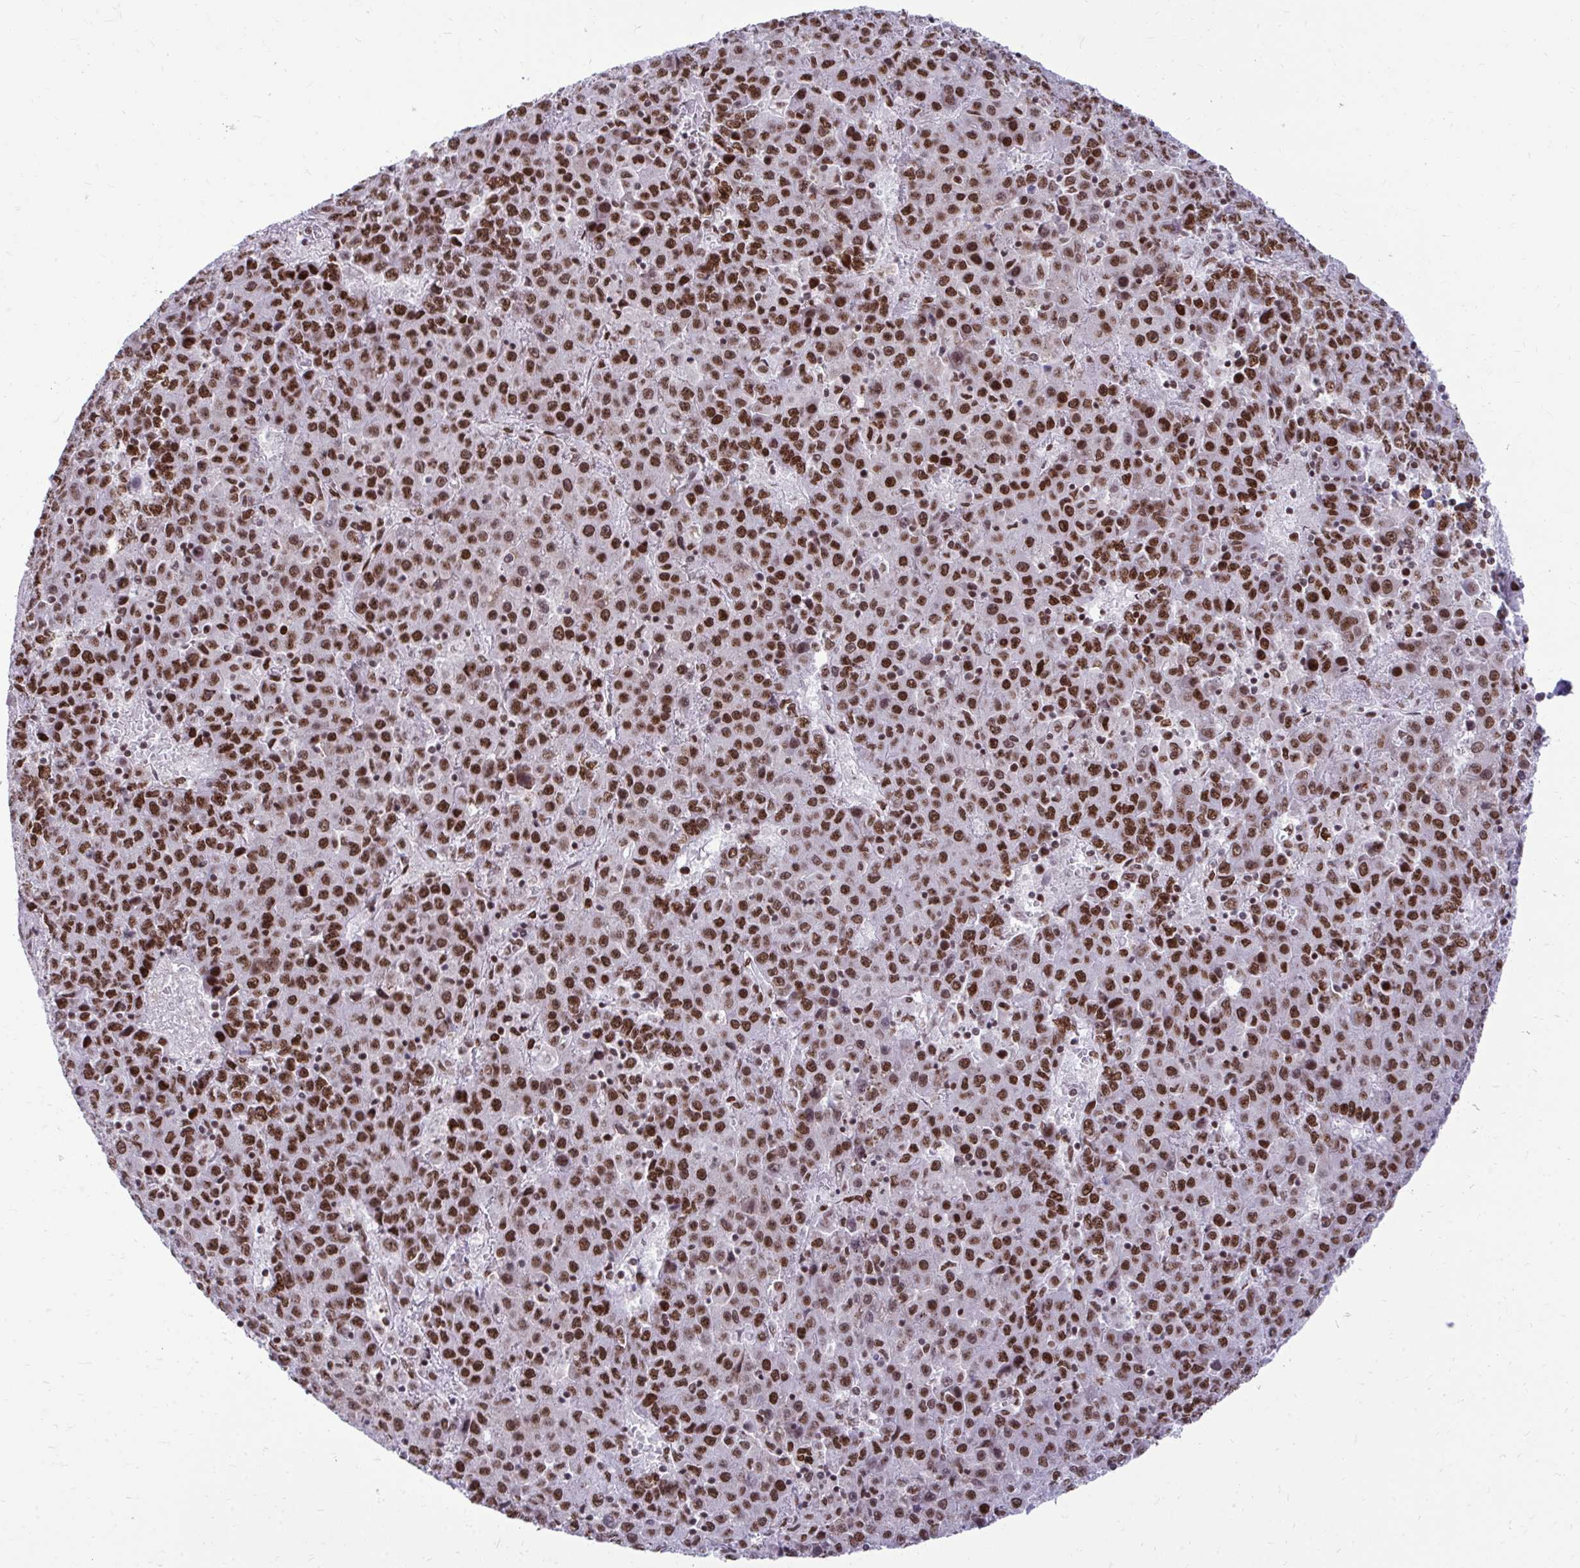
{"staining": {"intensity": "strong", "quantity": ">75%", "location": "nuclear"}, "tissue": "liver cancer", "cell_type": "Tumor cells", "image_type": "cancer", "snomed": [{"axis": "morphology", "description": "Carcinoma, Hepatocellular, NOS"}, {"axis": "topography", "description": "Liver"}], "caption": "A high amount of strong nuclear staining is seen in about >75% of tumor cells in liver cancer (hepatocellular carcinoma) tissue.", "gene": "CDYL", "patient": {"sex": "female", "age": 53}}